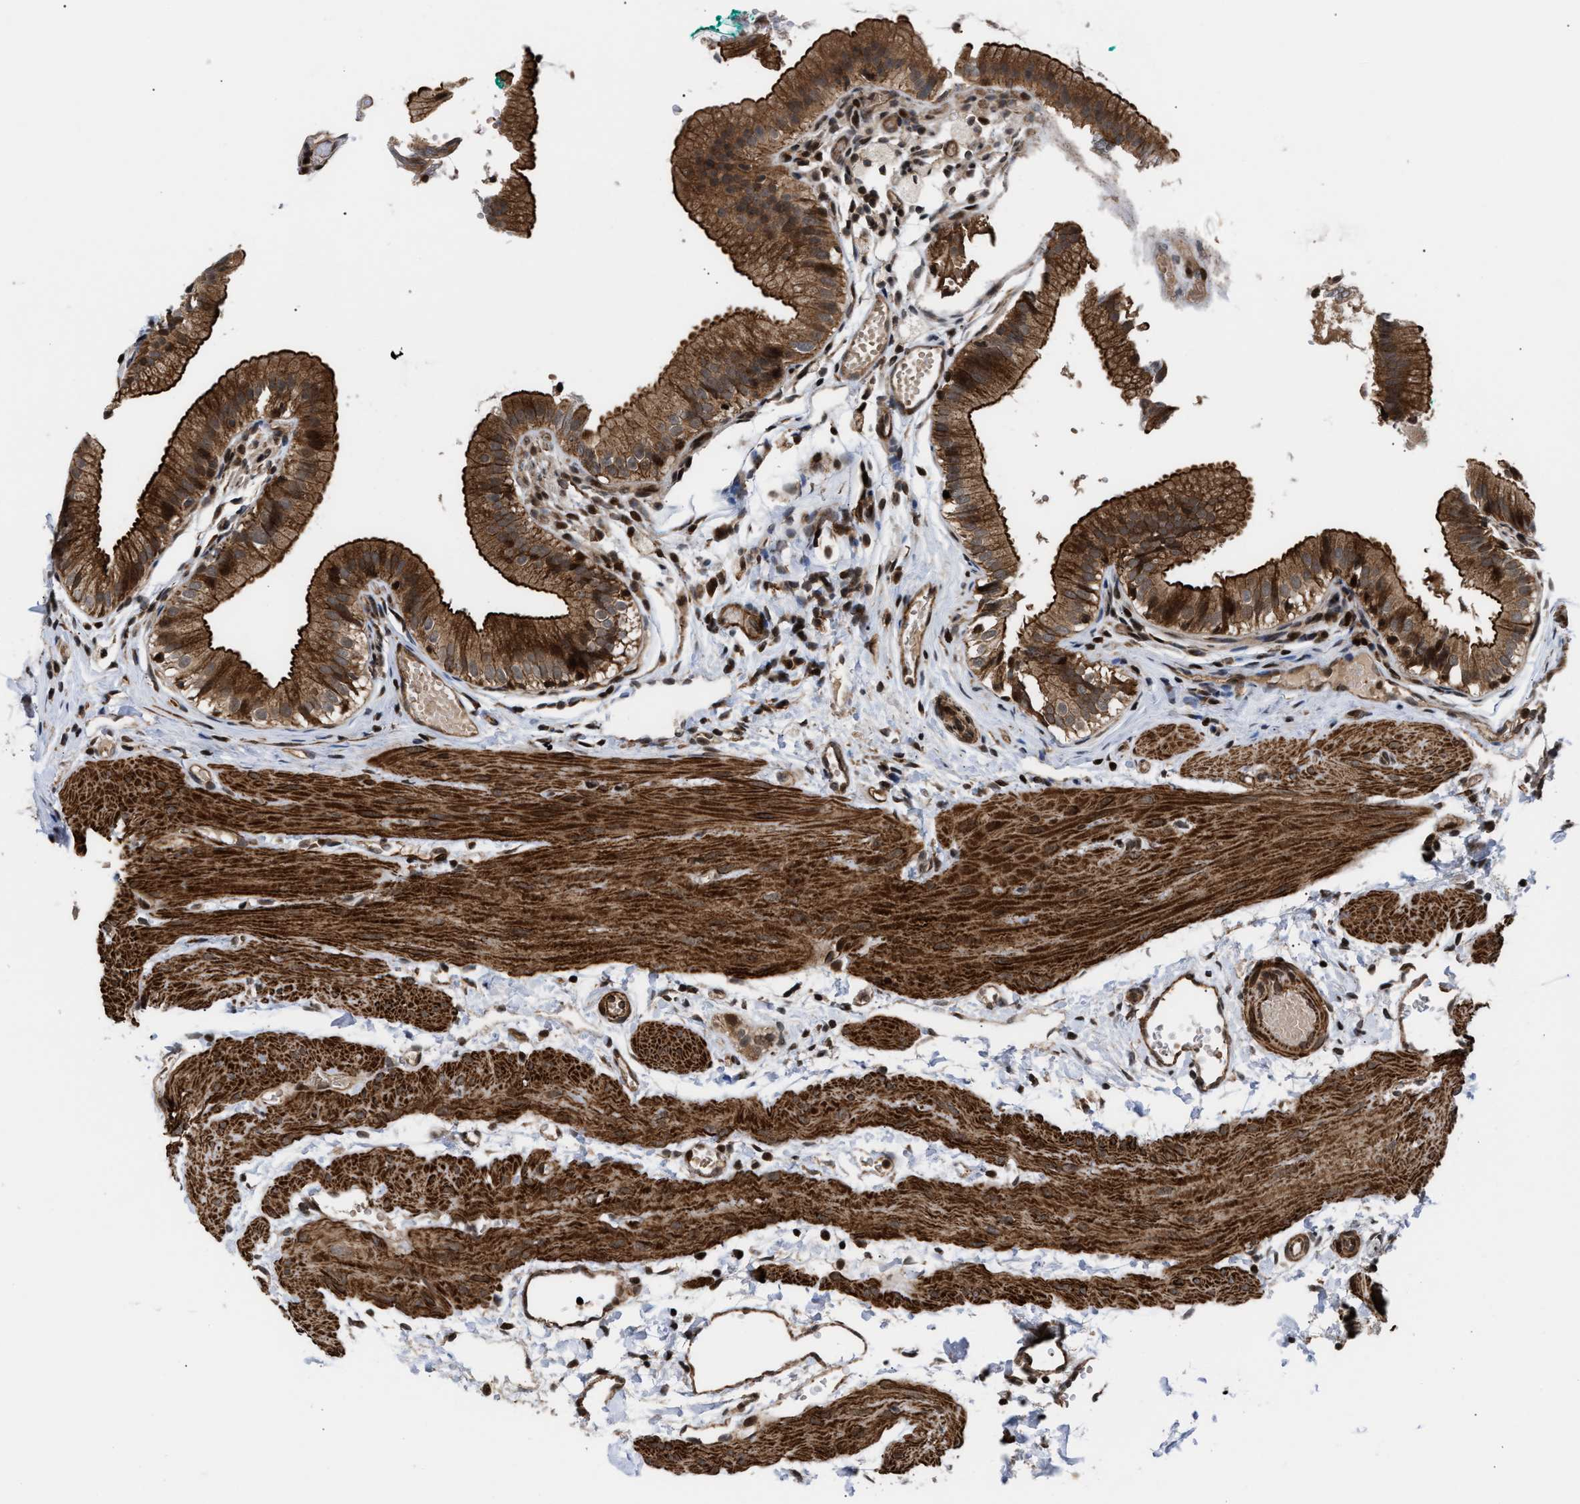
{"staining": {"intensity": "strong", "quantity": ">75%", "location": "cytoplasmic/membranous,nuclear"}, "tissue": "gallbladder", "cell_type": "Glandular cells", "image_type": "normal", "snomed": [{"axis": "morphology", "description": "Normal tissue, NOS"}, {"axis": "topography", "description": "Gallbladder"}], "caption": "Gallbladder stained with DAB (3,3'-diaminobenzidine) immunohistochemistry reveals high levels of strong cytoplasmic/membranous,nuclear staining in approximately >75% of glandular cells. The protein of interest is shown in brown color, while the nuclei are stained blue.", "gene": "STAU2", "patient": {"sex": "female", "age": 26}}